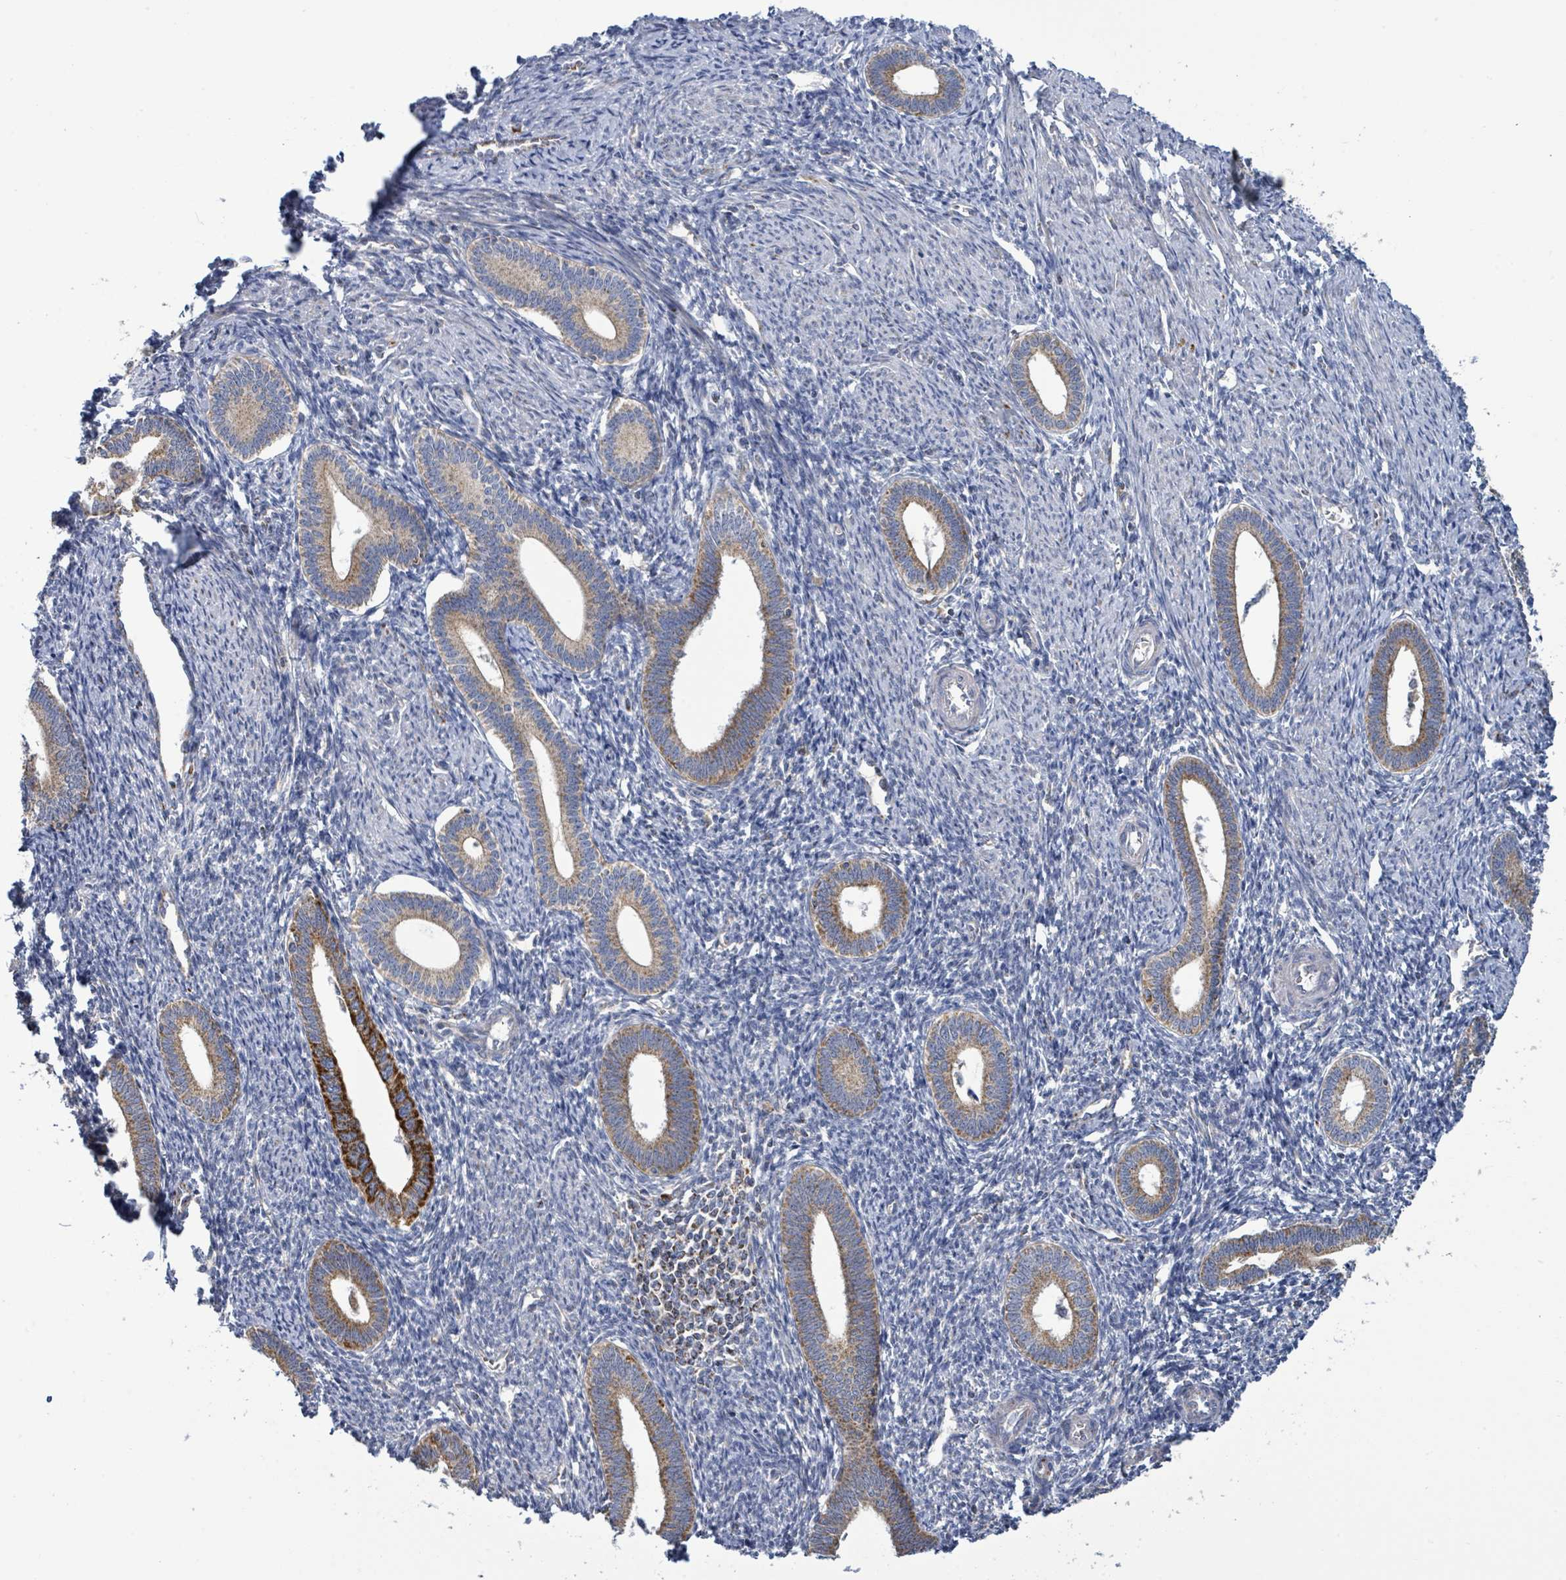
{"staining": {"intensity": "negative", "quantity": "none", "location": "none"}, "tissue": "endometrium", "cell_type": "Cells in endometrial stroma", "image_type": "normal", "snomed": [{"axis": "morphology", "description": "Normal tissue, NOS"}, {"axis": "topography", "description": "Endometrium"}], "caption": "Immunohistochemistry (IHC) of unremarkable human endometrium shows no staining in cells in endometrial stroma. The staining is performed using DAB (3,3'-diaminobenzidine) brown chromogen with nuclei counter-stained in using hematoxylin.", "gene": "SUCLG2", "patient": {"sex": "female", "age": 41}}